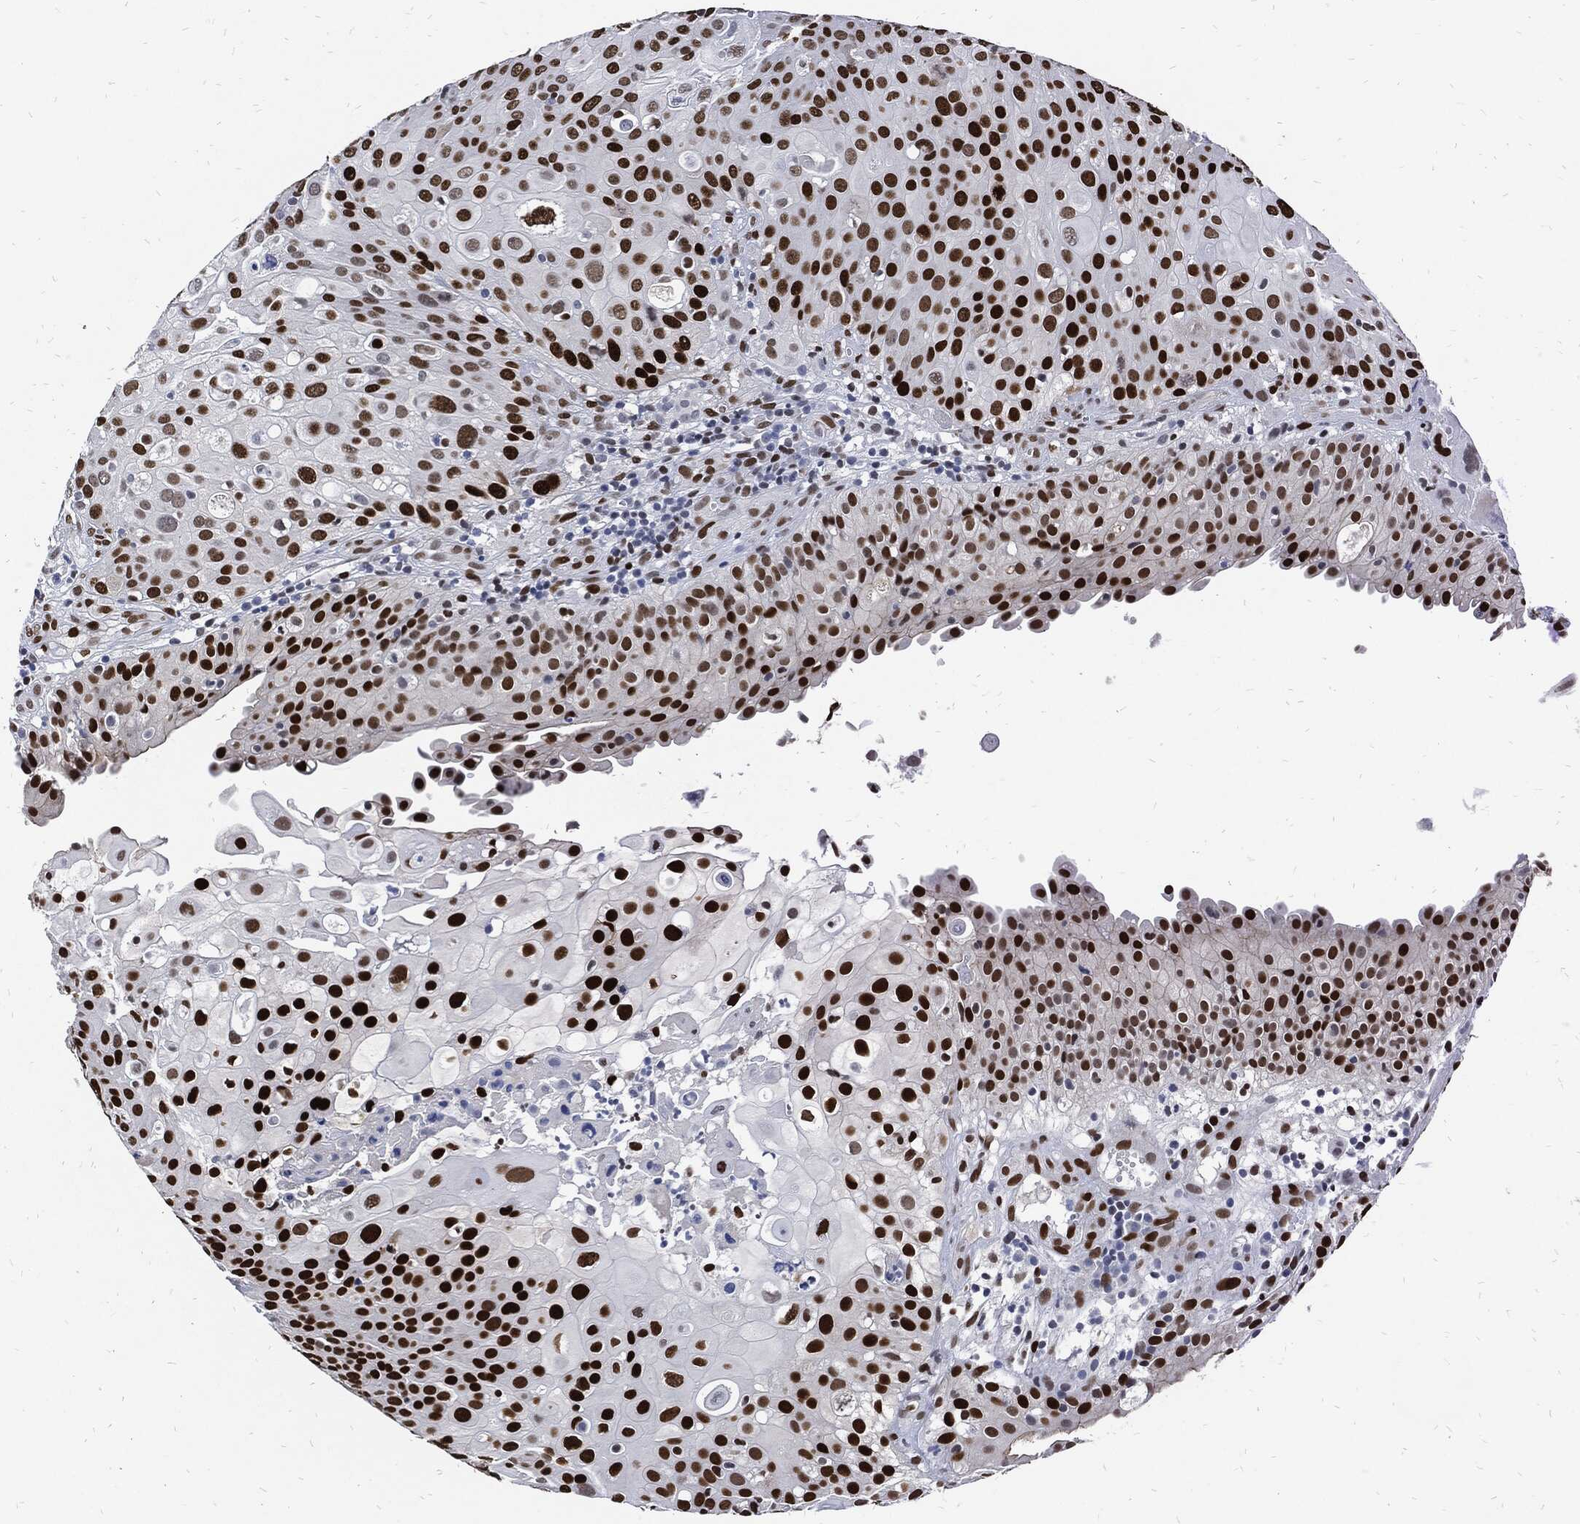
{"staining": {"intensity": "strong", "quantity": ">75%", "location": "nuclear"}, "tissue": "urothelial cancer", "cell_type": "Tumor cells", "image_type": "cancer", "snomed": [{"axis": "morphology", "description": "Urothelial carcinoma, High grade"}, {"axis": "topography", "description": "Urinary bladder"}], "caption": "Brown immunohistochemical staining in urothelial cancer demonstrates strong nuclear staining in about >75% of tumor cells.", "gene": "JUN", "patient": {"sex": "female", "age": 79}}